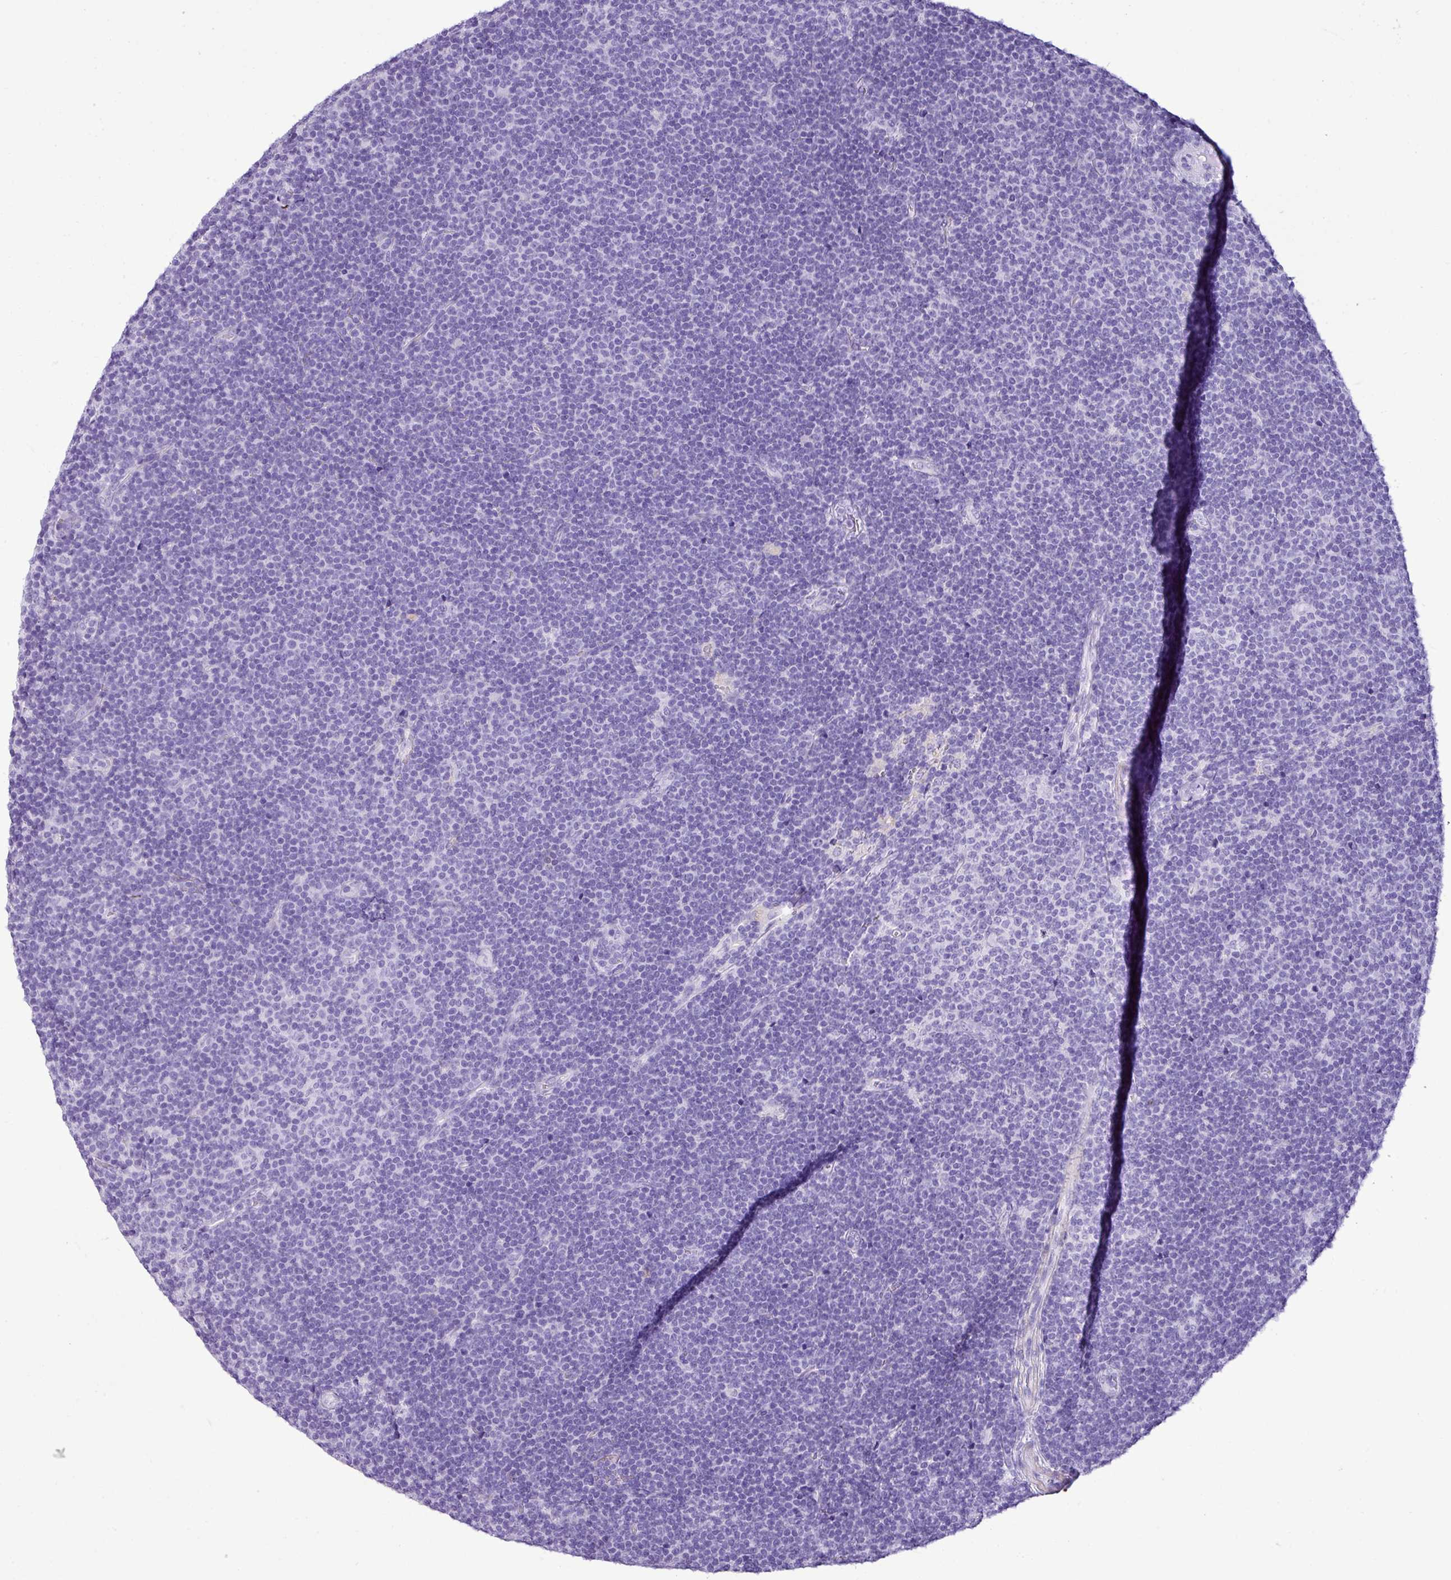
{"staining": {"intensity": "negative", "quantity": "none", "location": "none"}, "tissue": "lymphoma", "cell_type": "Tumor cells", "image_type": "cancer", "snomed": [{"axis": "morphology", "description": "Malignant lymphoma, non-Hodgkin's type, Low grade"}, {"axis": "topography", "description": "Lymph node"}], "caption": "The image exhibits no significant positivity in tumor cells of low-grade malignant lymphoma, non-Hodgkin's type.", "gene": "ZSCAN5A", "patient": {"sex": "male", "age": 48}}